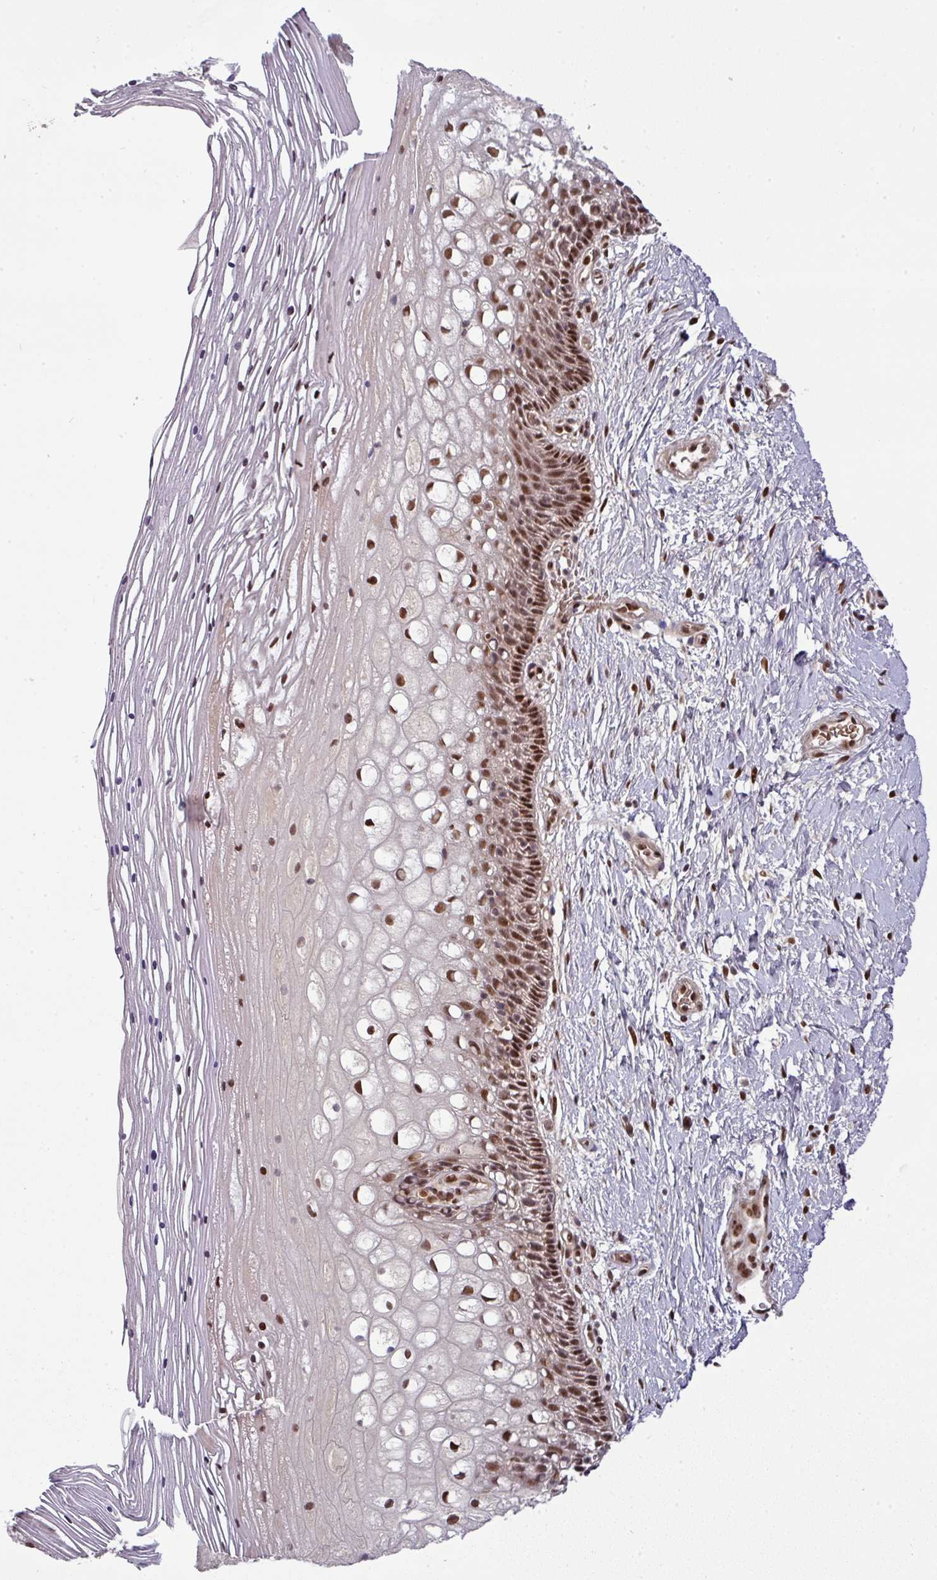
{"staining": {"intensity": "moderate", "quantity": ">75%", "location": "cytoplasmic/membranous,nuclear"}, "tissue": "cervix", "cell_type": "Glandular cells", "image_type": "normal", "snomed": [{"axis": "morphology", "description": "Normal tissue, NOS"}, {"axis": "topography", "description": "Cervix"}], "caption": "This photomicrograph demonstrates immunohistochemistry staining of unremarkable cervix, with medium moderate cytoplasmic/membranous,nuclear staining in about >75% of glandular cells.", "gene": "CIC", "patient": {"sex": "female", "age": 36}}